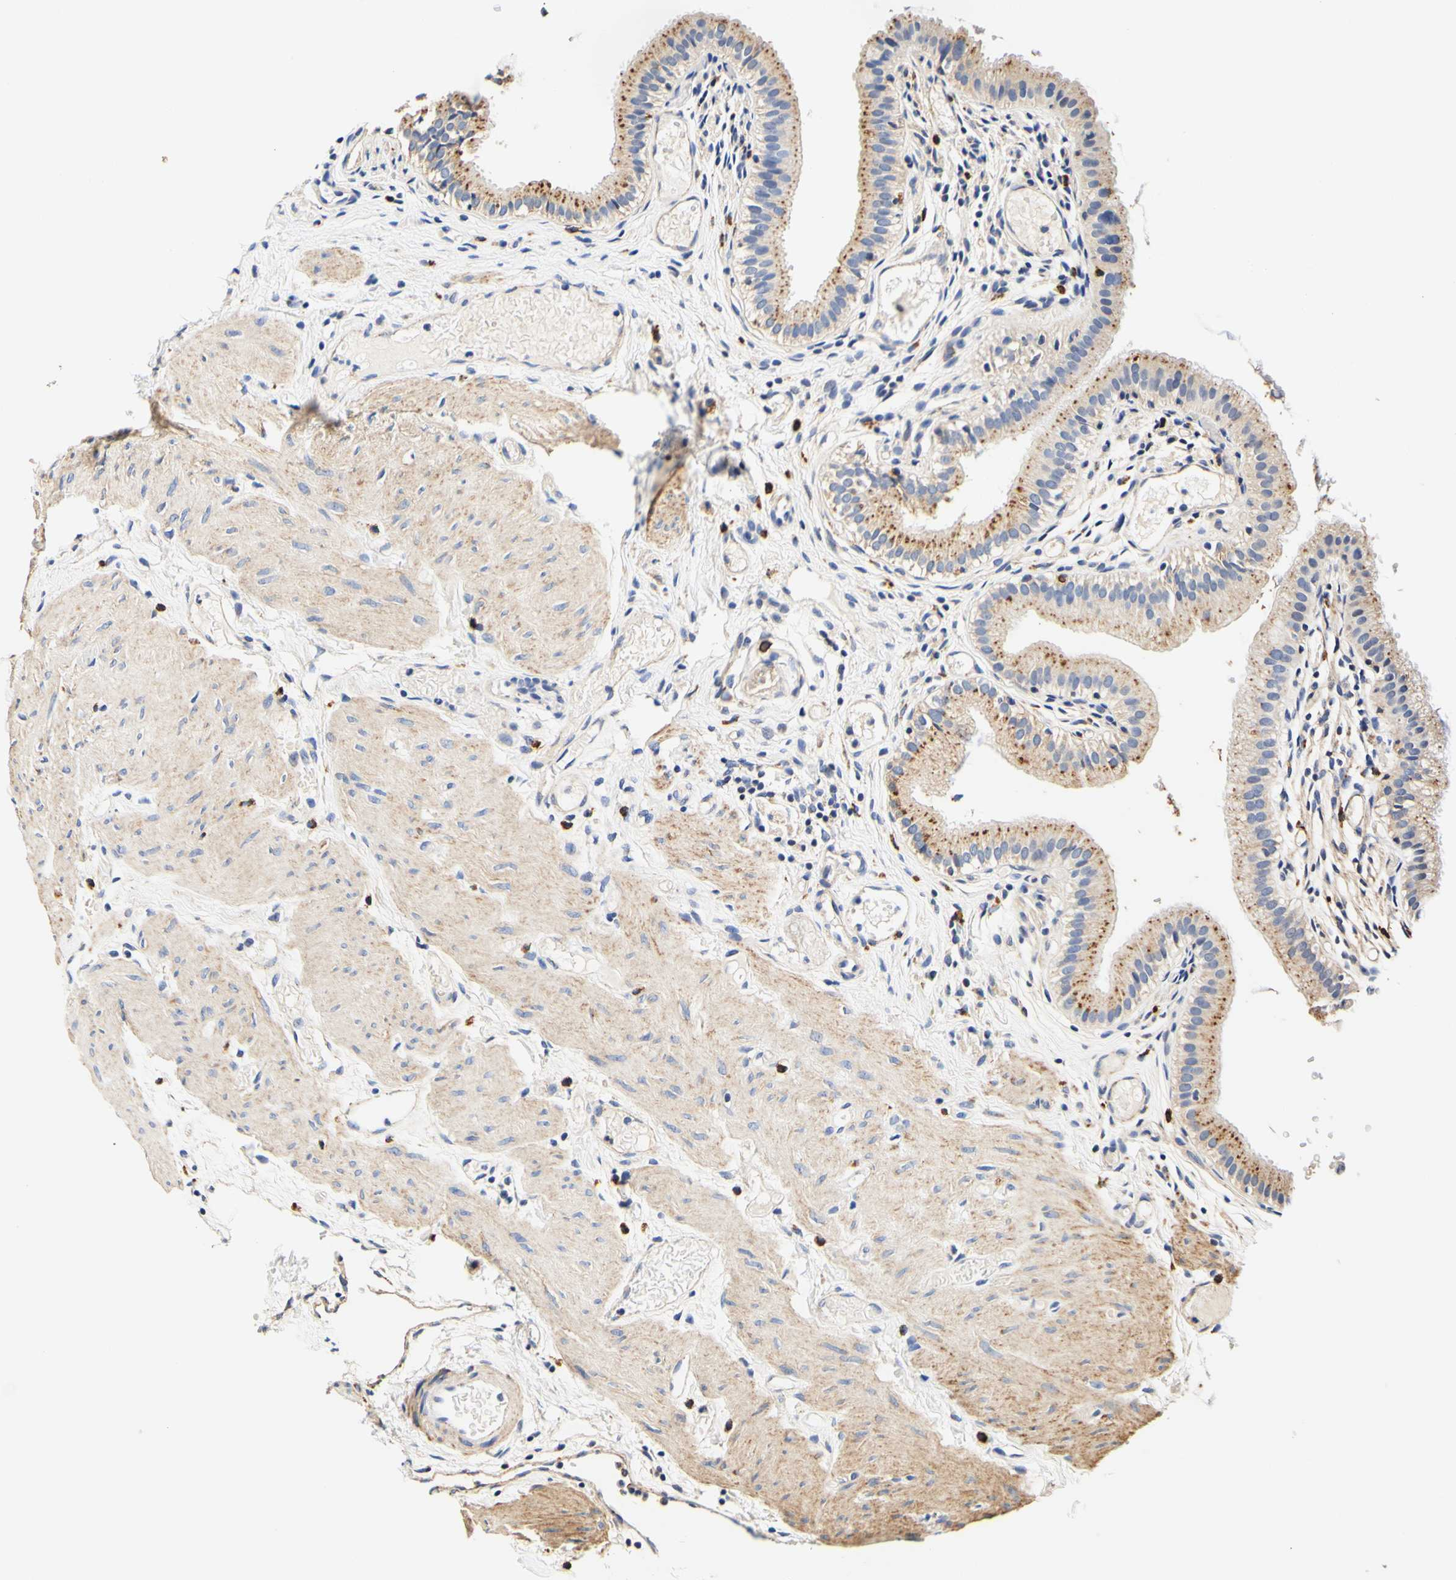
{"staining": {"intensity": "moderate", "quantity": ">75%", "location": "cytoplasmic/membranous"}, "tissue": "gallbladder", "cell_type": "Glandular cells", "image_type": "normal", "snomed": [{"axis": "morphology", "description": "Normal tissue, NOS"}, {"axis": "topography", "description": "Gallbladder"}], "caption": "Gallbladder stained with DAB immunohistochemistry reveals medium levels of moderate cytoplasmic/membranous staining in approximately >75% of glandular cells.", "gene": "CAMK4", "patient": {"sex": "female", "age": 26}}